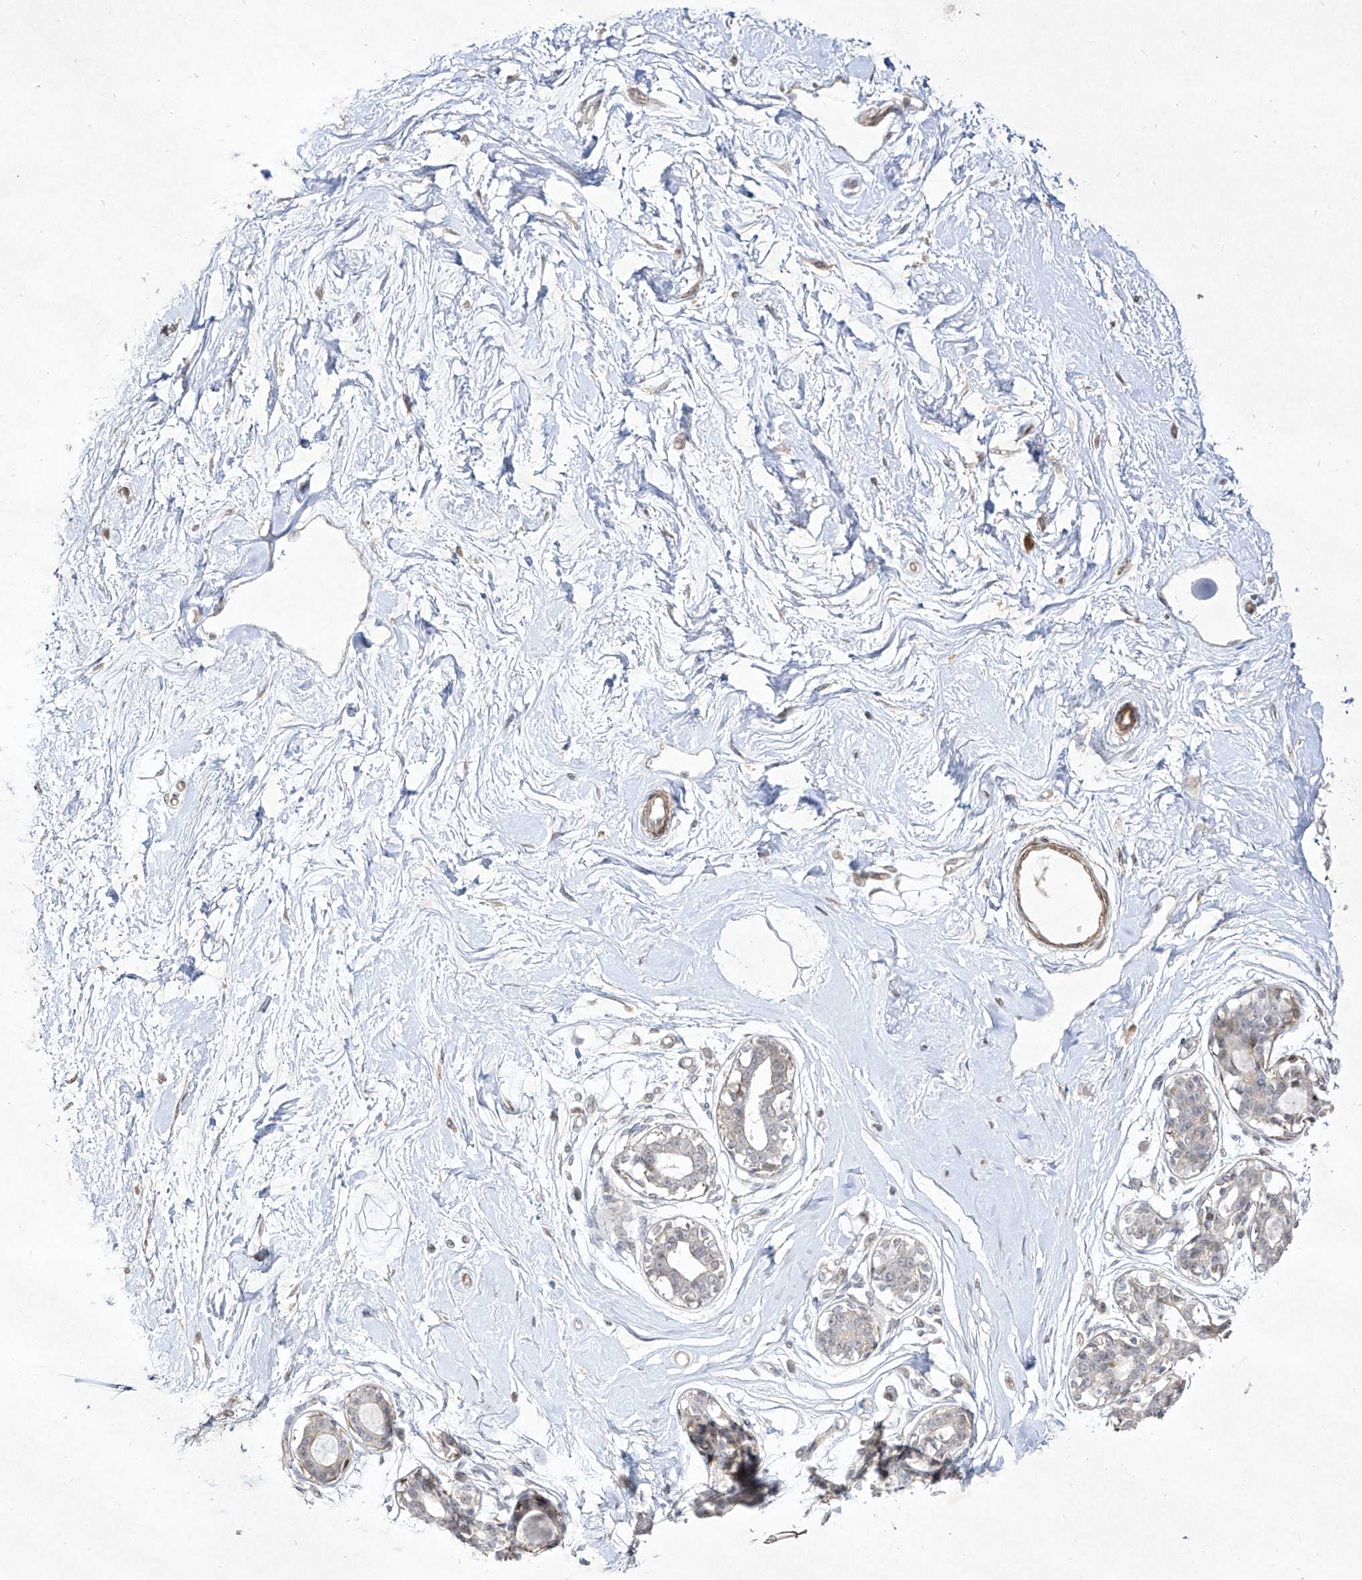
{"staining": {"intensity": "negative", "quantity": "none", "location": "none"}, "tissue": "breast", "cell_type": "Adipocytes", "image_type": "normal", "snomed": [{"axis": "morphology", "description": "Normal tissue, NOS"}, {"axis": "topography", "description": "Breast"}], "caption": "Breast stained for a protein using IHC demonstrates no expression adipocytes.", "gene": "KDM1B", "patient": {"sex": "female", "age": 45}}